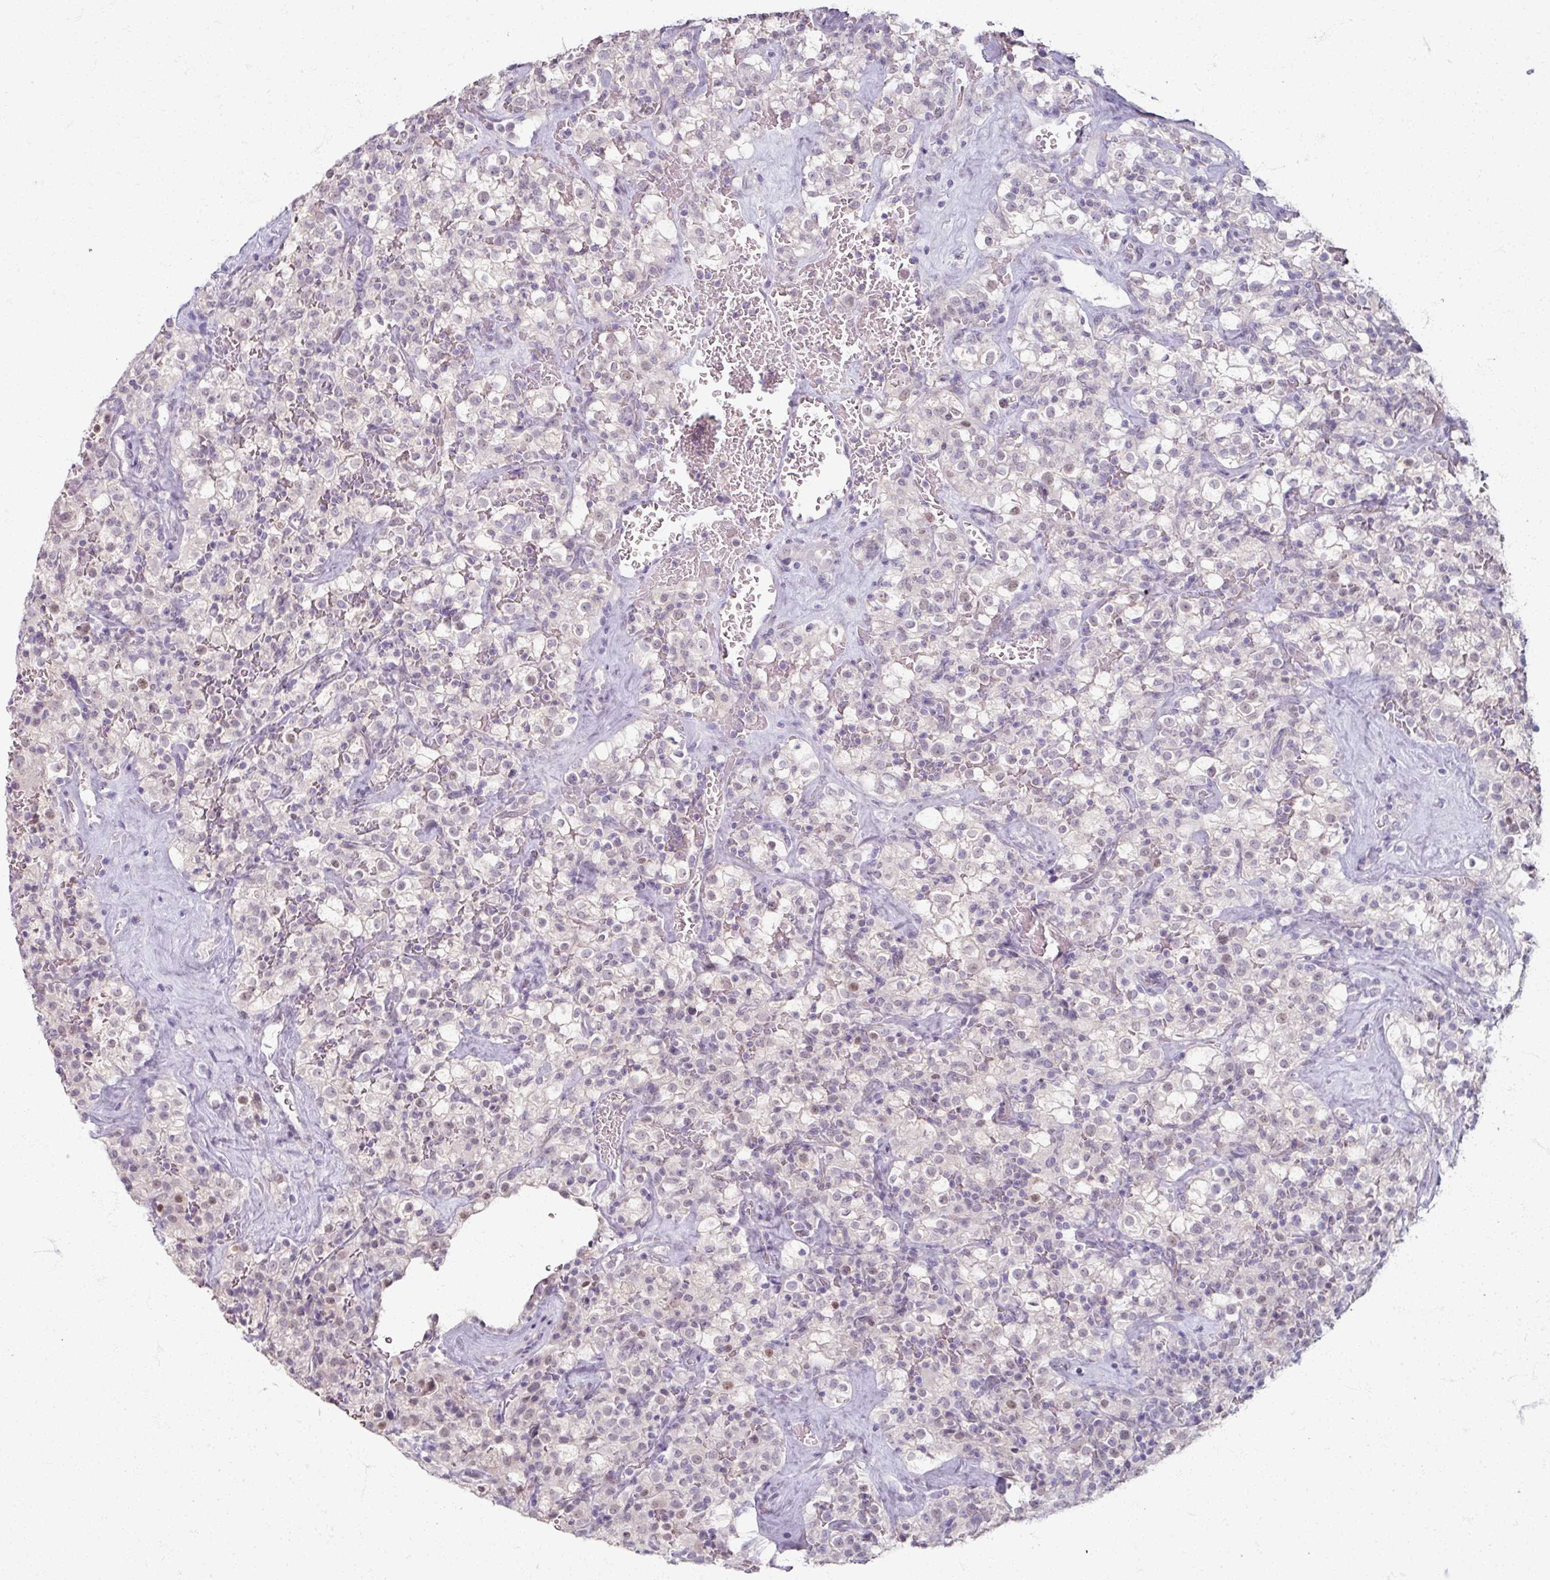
{"staining": {"intensity": "moderate", "quantity": "<25%", "location": "nuclear"}, "tissue": "renal cancer", "cell_type": "Tumor cells", "image_type": "cancer", "snomed": [{"axis": "morphology", "description": "Adenocarcinoma, NOS"}, {"axis": "topography", "description": "Kidney"}], "caption": "An immunohistochemistry (IHC) micrograph of tumor tissue is shown. Protein staining in brown shows moderate nuclear positivity in renal adenocarcinoma within tumor cells. The staining was performed using DAB, with brown indicating positive protein expression. Nuclei are stained blue with hematoxylin.", "gene": "SOX11", "patient": {"sex": "female", "age": 74}}